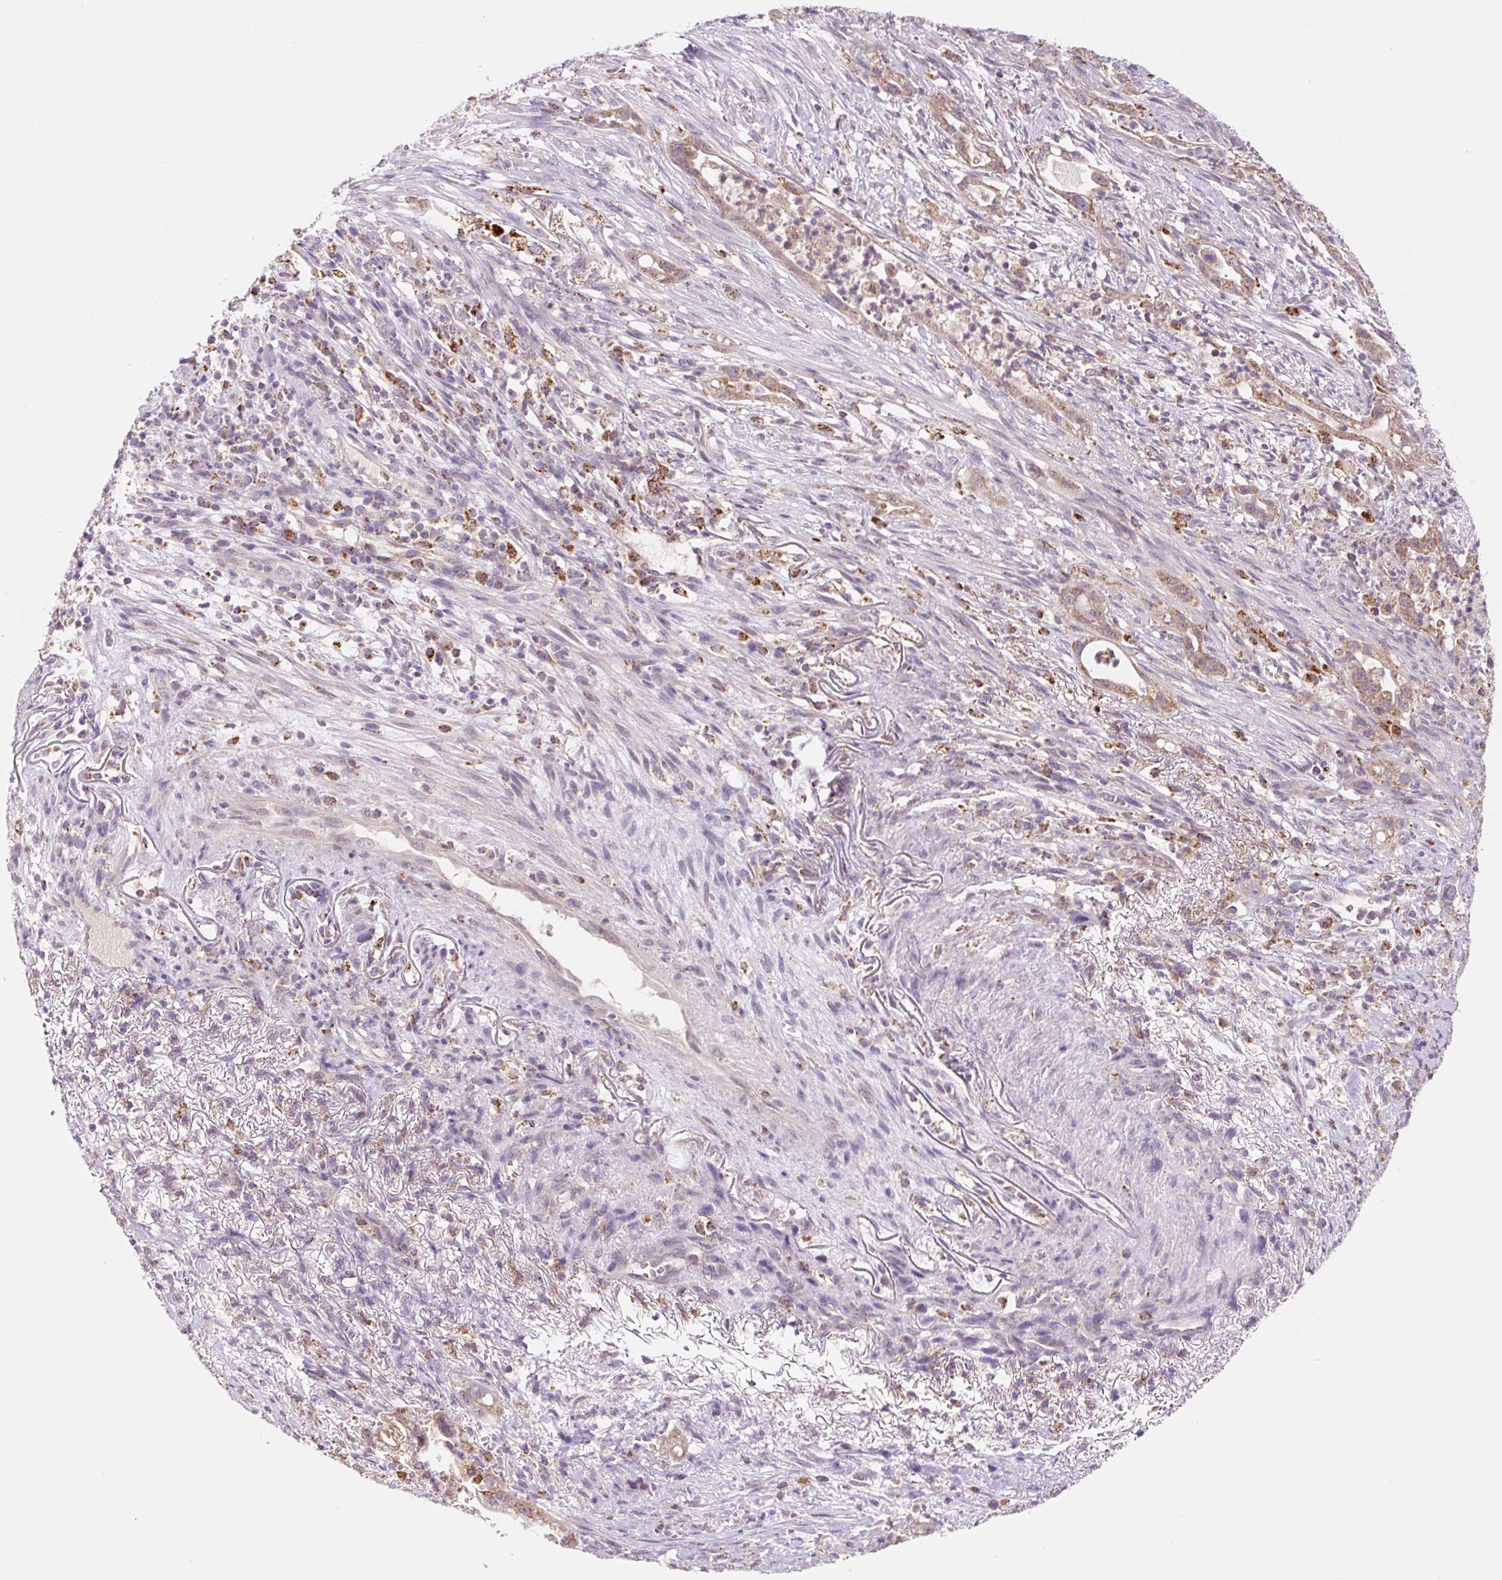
{"staining": {"intensity": "moderate", "quantity": ">75%", "location": "cytoplasmic/membranous"}, "tissue": "pancreatic cancer", "cell_type": "Tumor cells", "image_type": "cancer", "snomed": [{"axis": "morphology", "description": "Adenocarcinoma, NOS"}, {"axis": "topography", "description": "Pancreas"}], "caption": "The micrograph displays staining of pancreatic adenocarcinoma, revealing moderate cytoplasmic/membranous protein staining (brown color) within tumor cells.", "gene": "PCK2", "patient": {"sex": "male", "age": 44}}